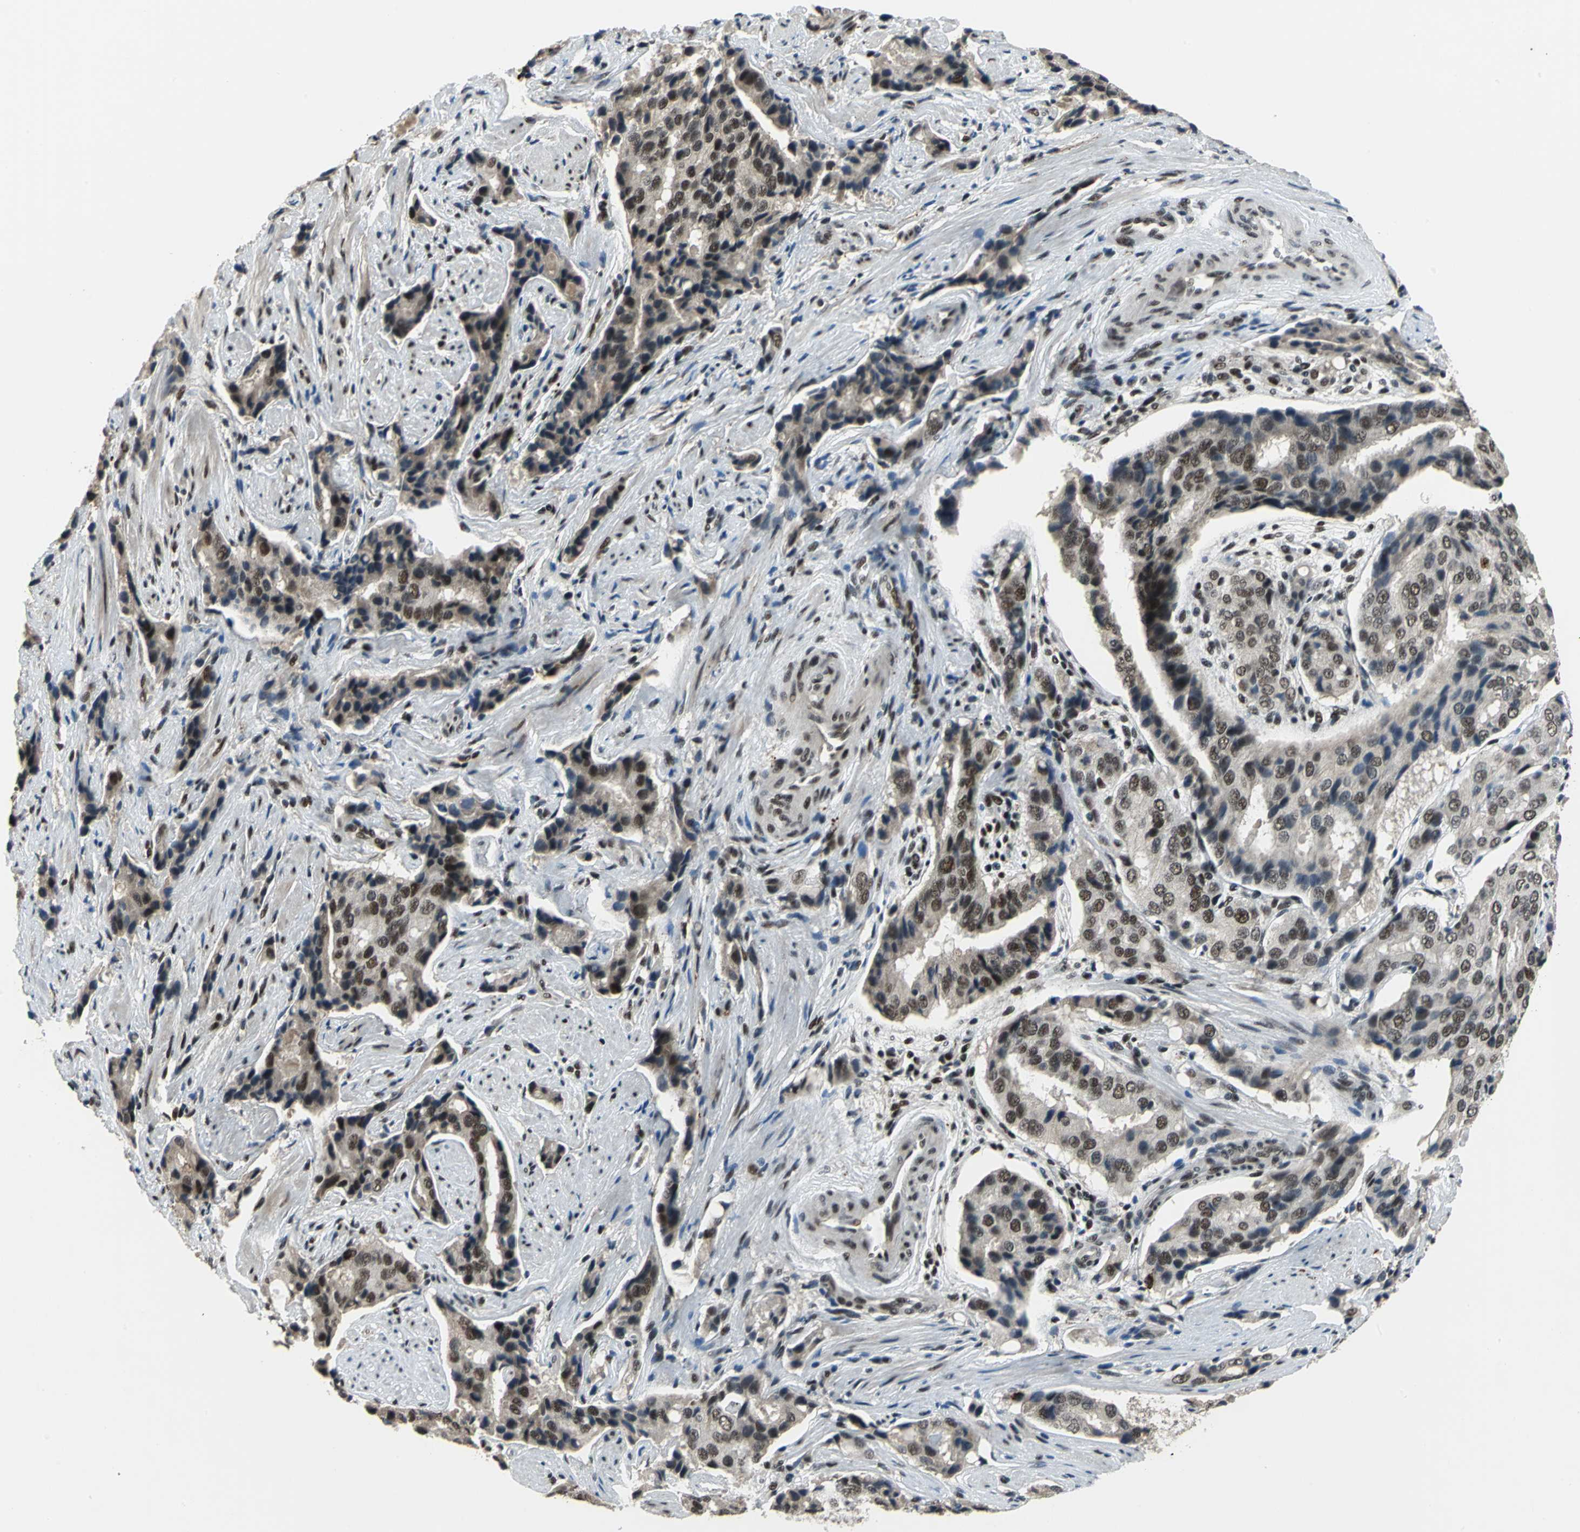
{"staining": {"intensity": "moderate", "quantity": "25%-75%", "location": "cytoplasmic/membranous,nuclear"}, "tissue": "prostate cancer", "cell_type": "Tumor cells", "image_type": "cancer", "snomed": [{"axis": "morphology", "description": "Adenocarcinoma, High grade"}, {"axis": "topography", "description": "Prostate"}], "caption": "Immunohistochemistry micrograph of prostate cancer stained for a protein (brown), which reveals medium levels of moderate cytoplasmic/membranous and nuclear expression in approximately 25%-75% of tumor cells.", "gene": "ELF2", "patient": {"sex": "male", "age": 58}}